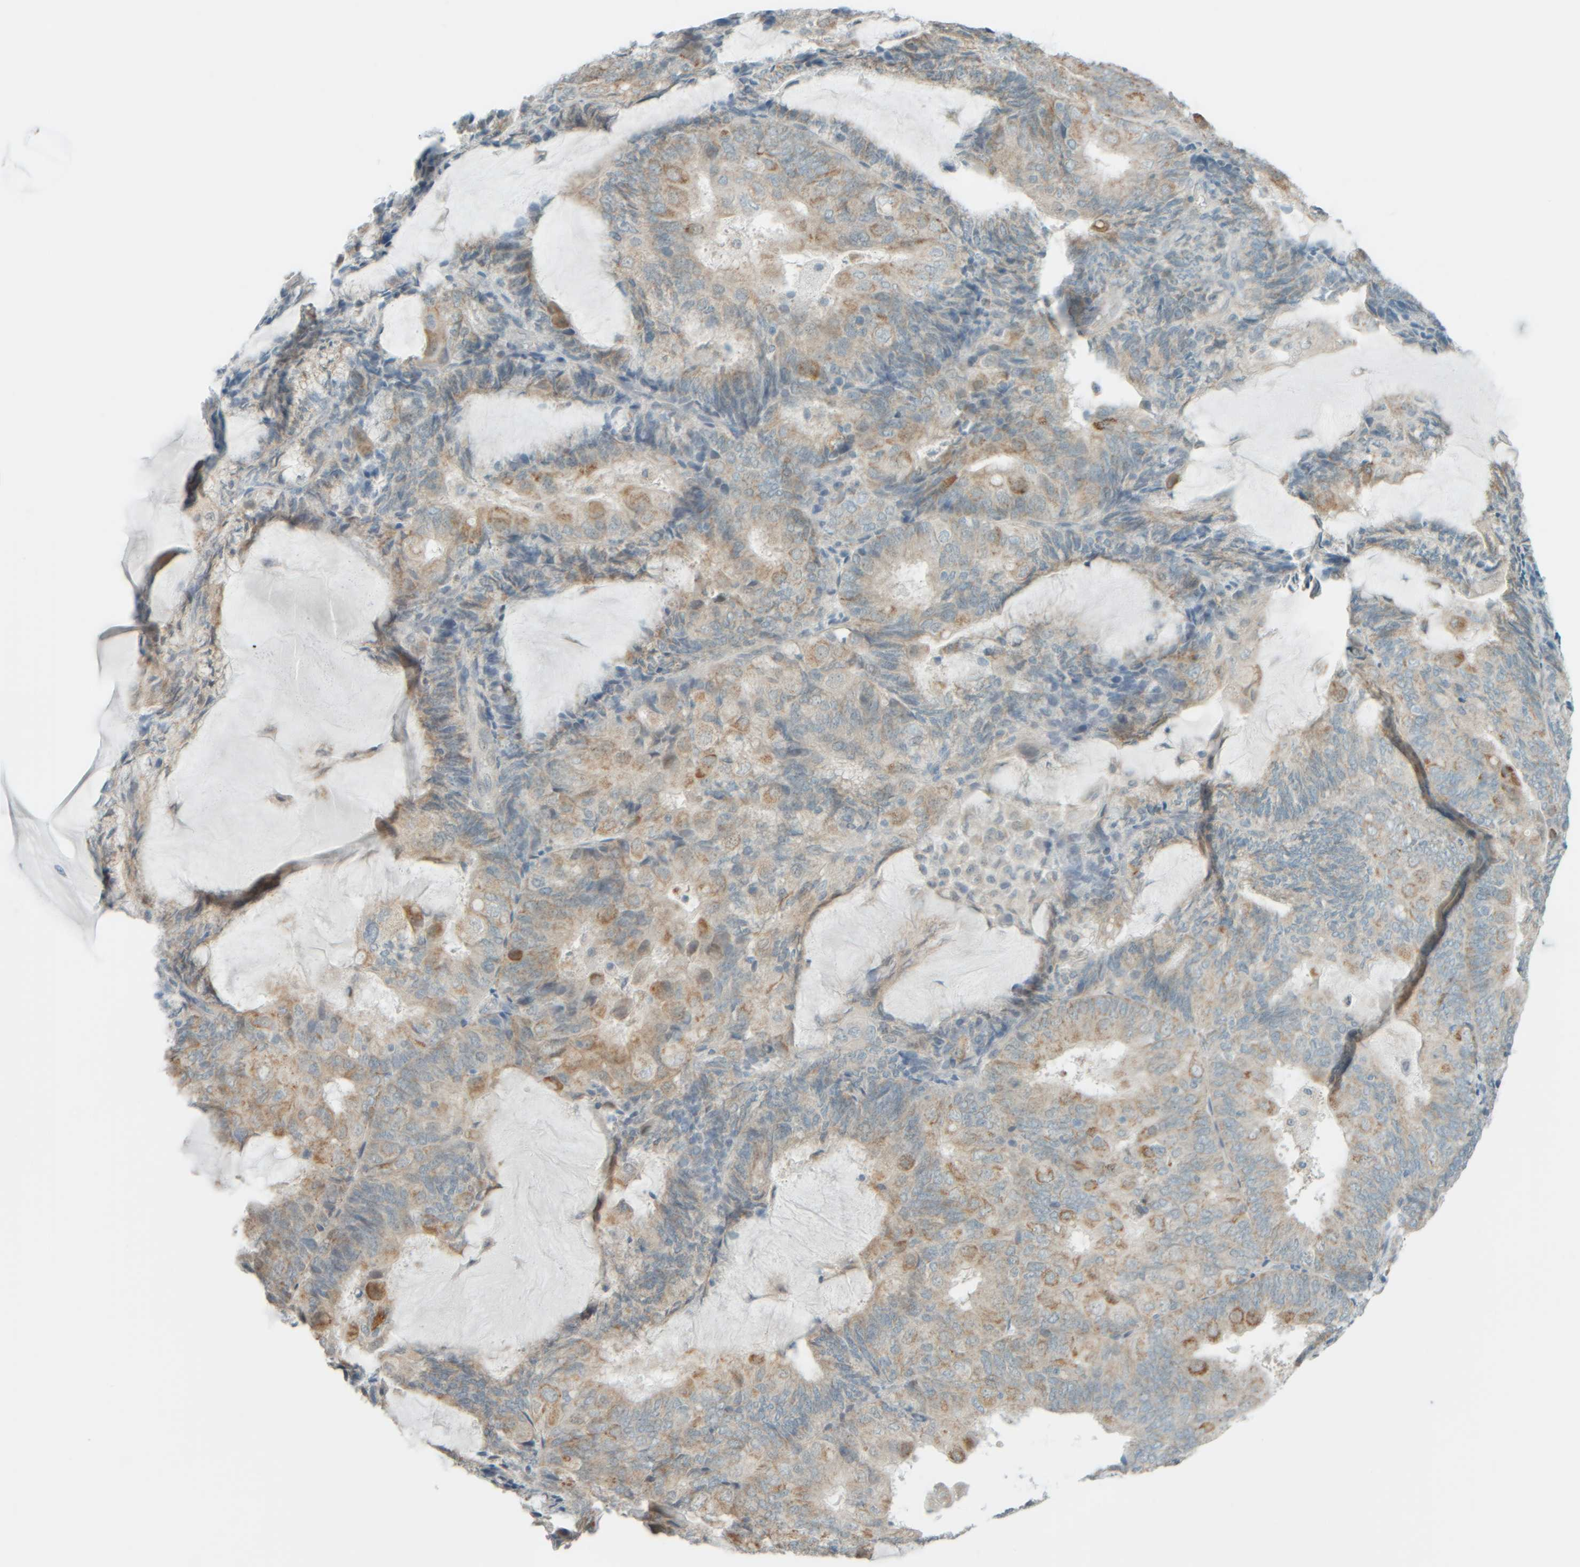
{"staining": {"intensity": "weak", "quantity": "25%-75%", "location": "cytoplasmic/membranous"}, "tissue": "endometrial cancer", "cell_type": "Tumor cells", "image_type": "cancer", "snomed": [{"axis": "morphology", "description": "Adenocarcinoma, NOS"}, {"axis": "topography", "description": "Endometrium"}], "caption": "Endometrial cancer (adenocarcinoma) tissue displays weak cytoplasmic/membranous staining in about 25%-75% of tumor cells, visualized by immunohistochemistry. (brown staining indicates protein expression, while blue staining denotes nuclei).", "gene": "PTGES3L-AARSD1", "patient": {"sex": "female", "age": 81}}